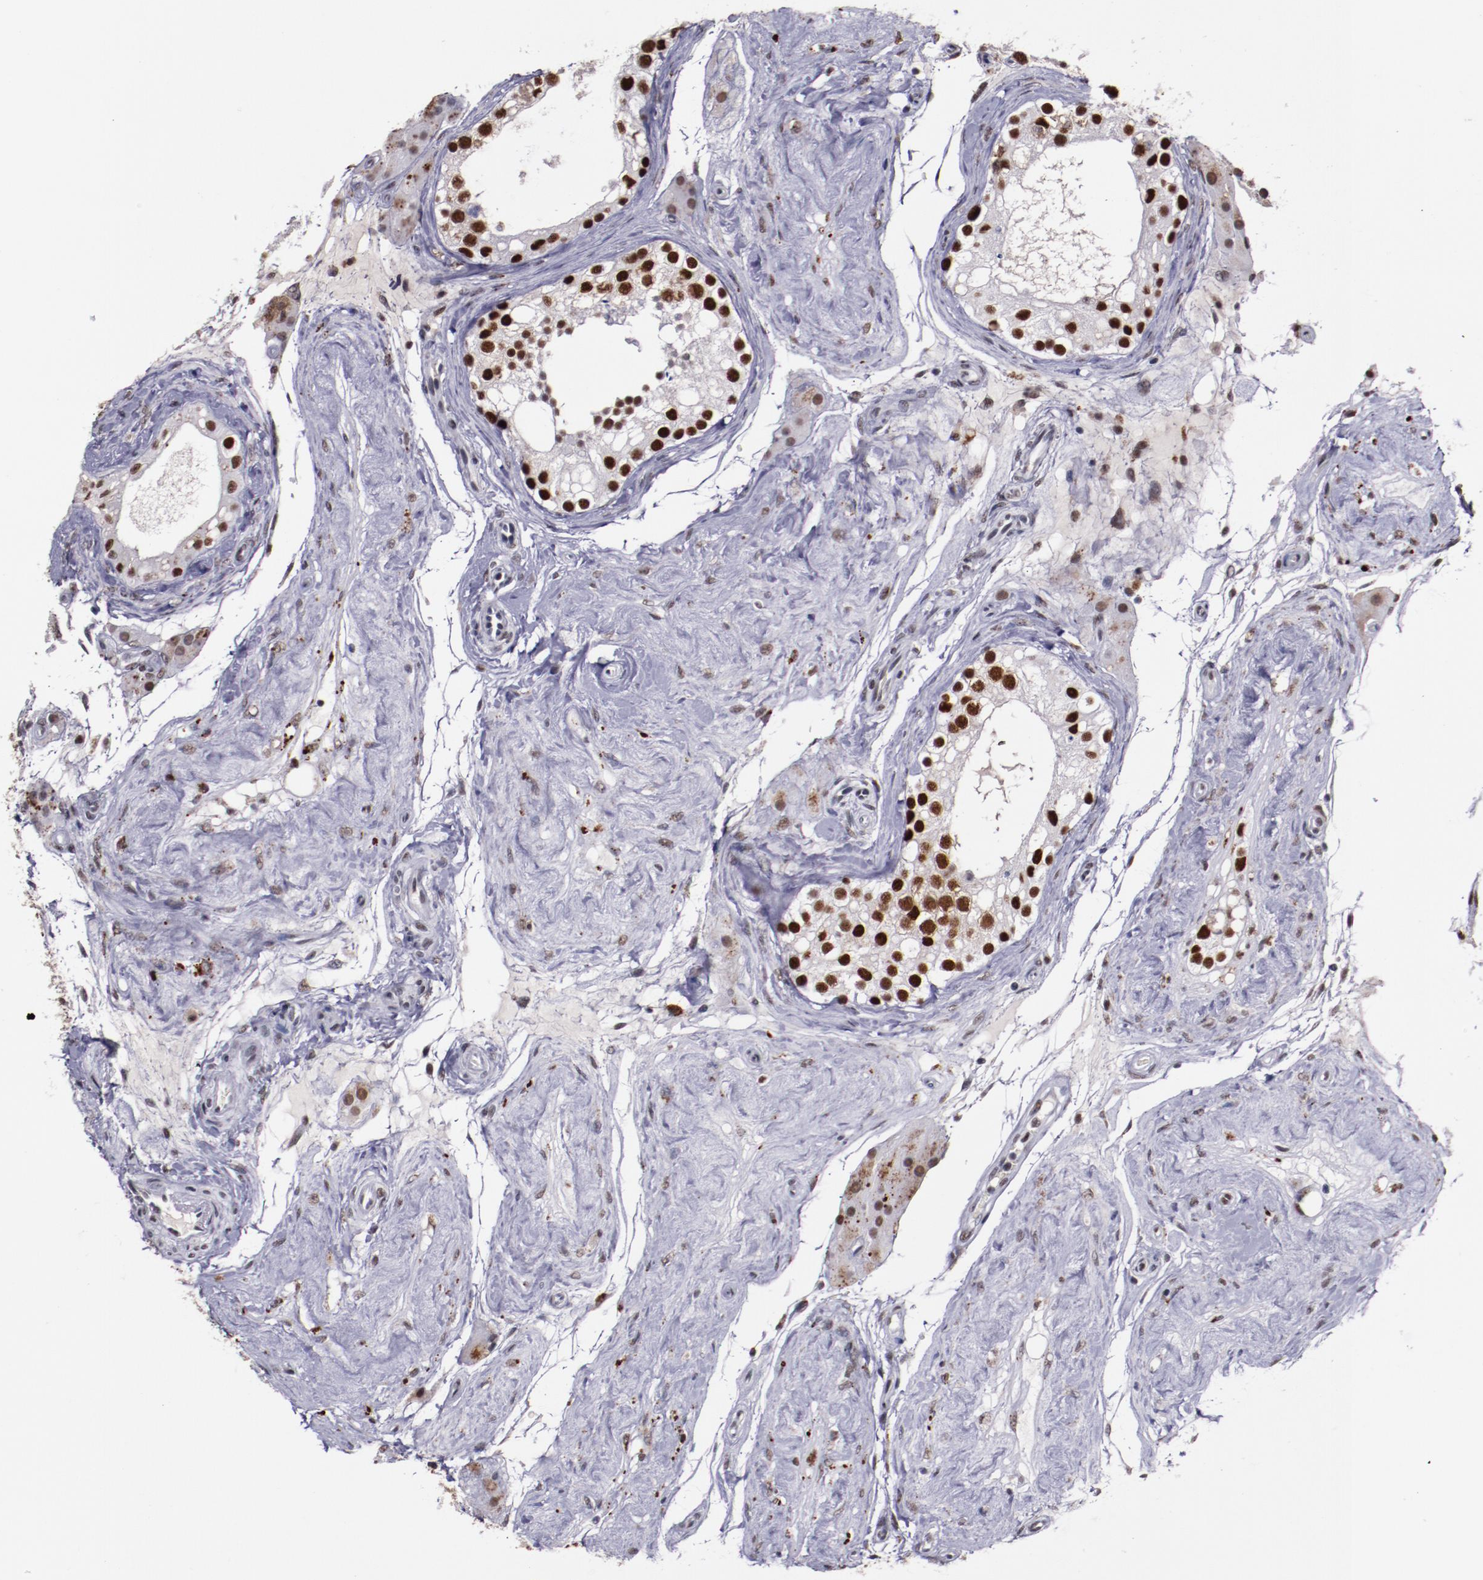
{"staining": {"intensity": "strong", "quantity": ">75%", "location": "nuclear"}, "tissue": "testis", "cell_type": "Cells in seminiferous ducts", "image_type": "normal", "snomed": [{"axis": "morphology", "description": "Normal tissue, NOS"}, {"axis": "topography", "description": "Testis"}], "caption": "Testis was stained to show a protein in brown. There is high levels of strong nuclear expression in approximately >75% of cells in seminiferous ducts. The protein is shown in brown color, while the nuclei are stained blue.", "gene": "PPP4R3A", "patient": {"sex": "male", "age": 68}}